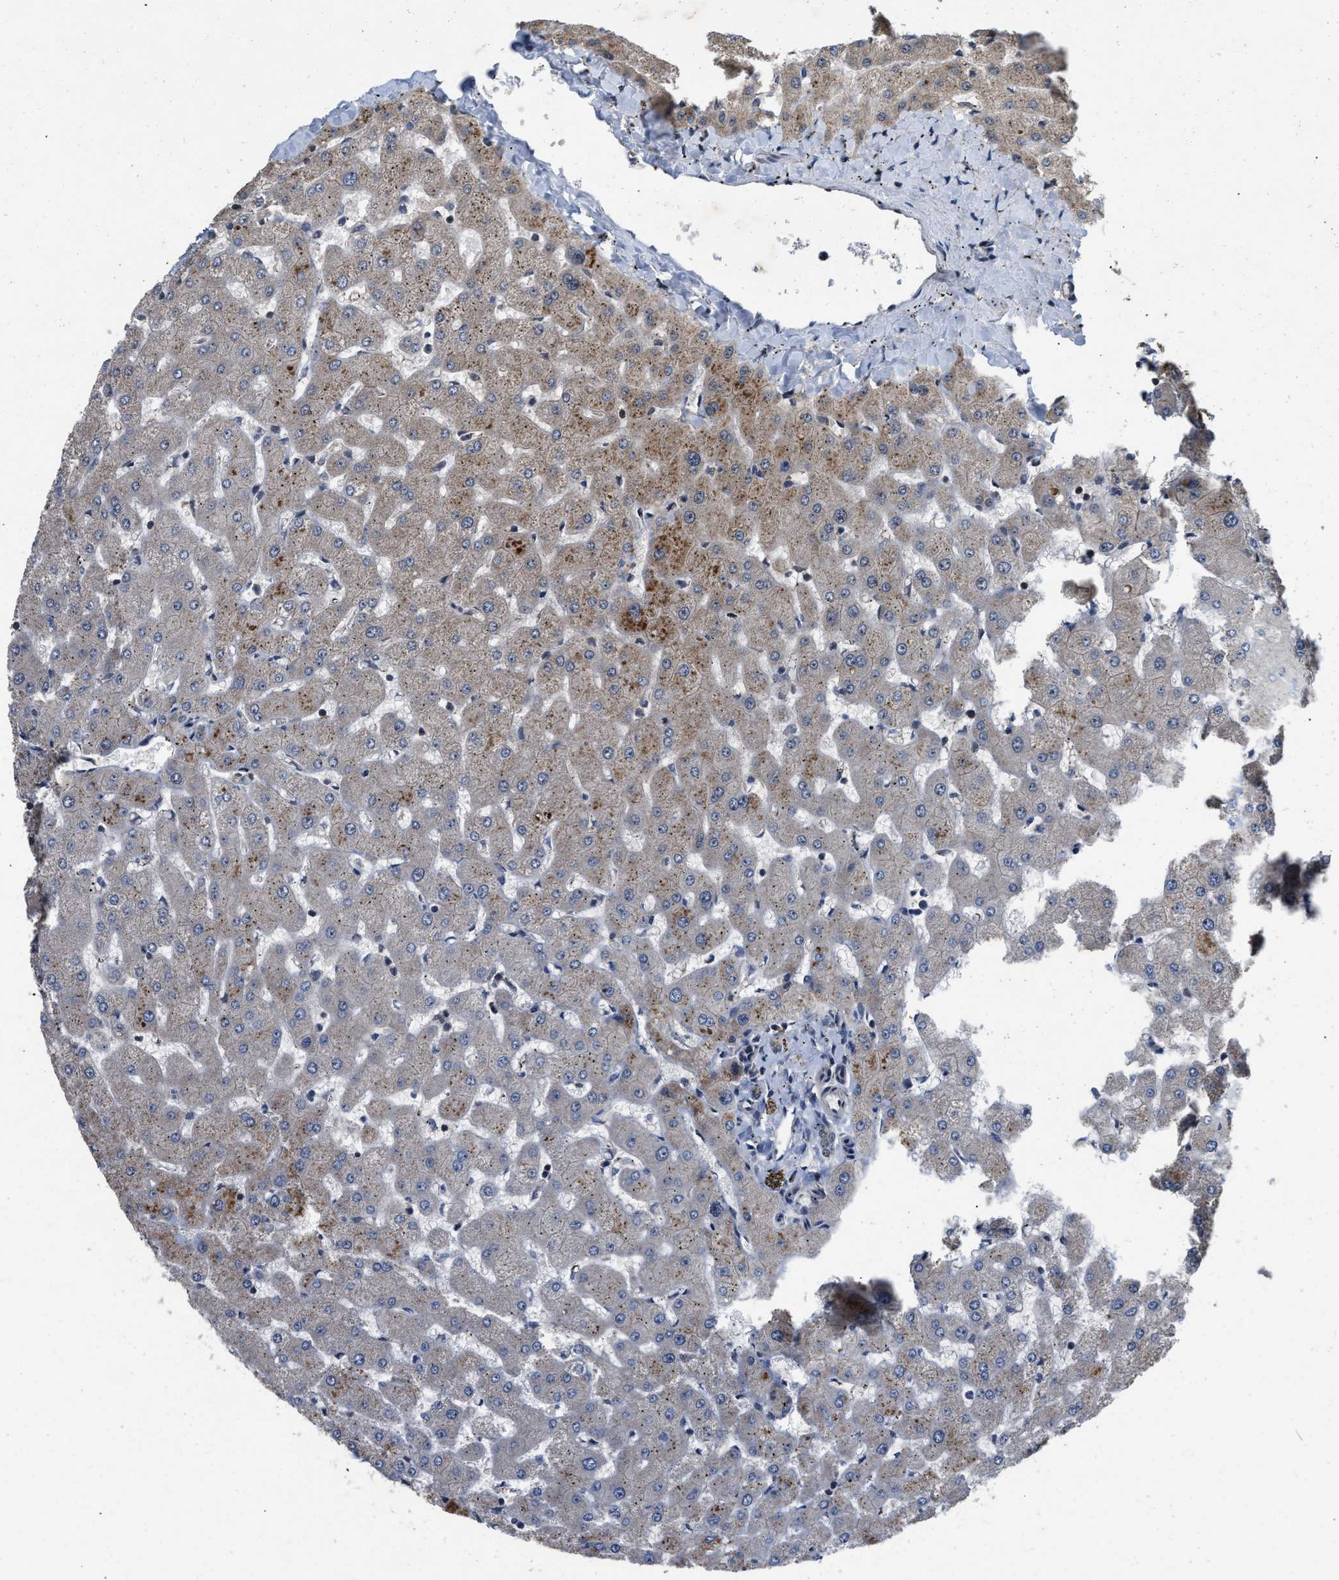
{"staining": {"intensity": "weak", "quantity": "25%-75%", "location": "cytoplasmic/membranous"}, "tissue": "liver", "cell_type": "Cholangiocytes", "image_type": "normal", "snomed": [{"axis": "morphology", "description": "Normal tissue, NOS"}, {"axis": "topography", "description": "Liver"}], "caption": "Protein analysis of unremarkable liver reveals weak cytoplasmic/membranous positivity in about 25%-75% of cholangiocytes.", "gene": "PRDM14", "patient": {"sex": "female", "age": 63}}